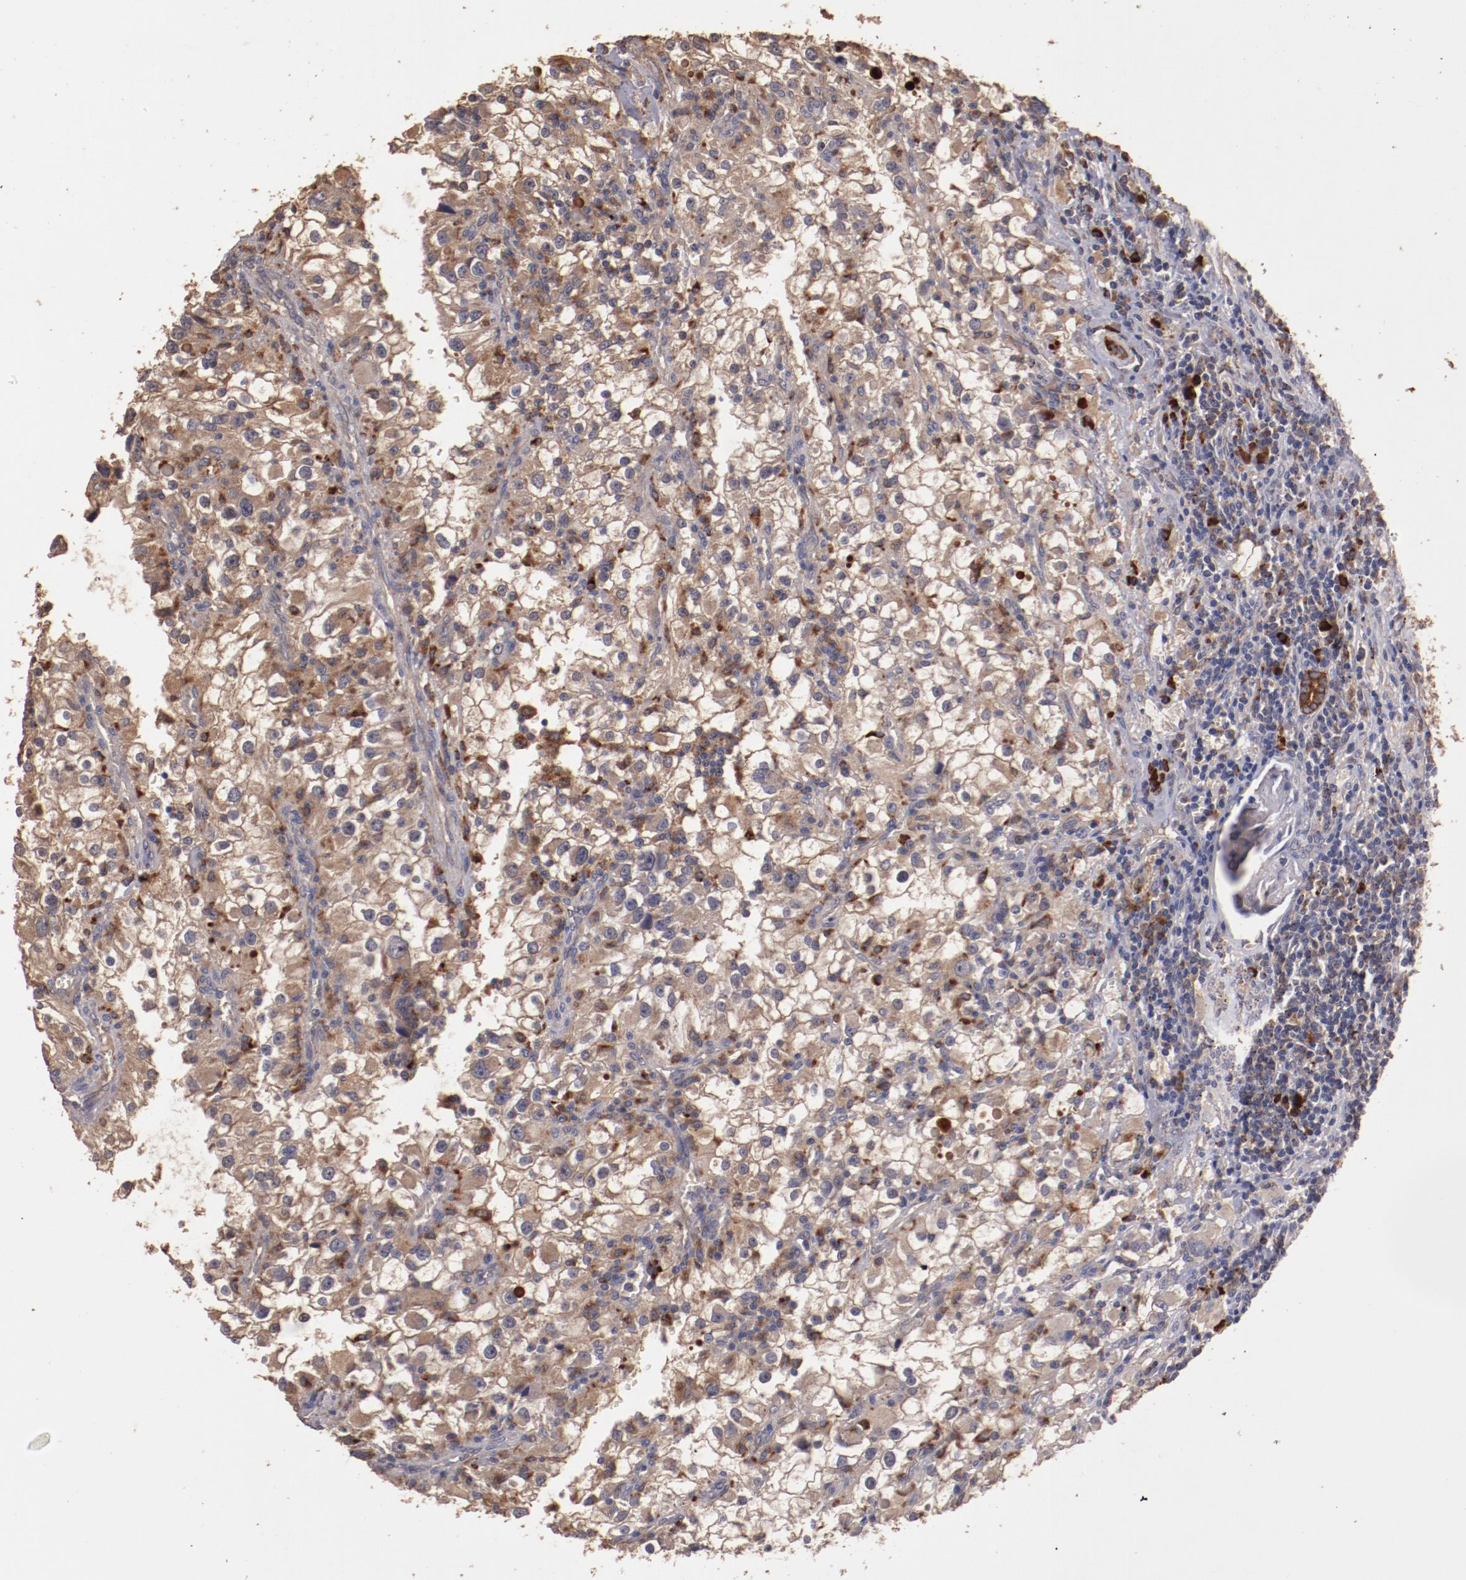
{"staining": {"intensity": "moderate", "quantity": ">75%", "location": "cytoplasmic/membranous"}, "tissue": "renal cancer", "cell_type": "Tumor cells", "image_type": "cancer", "snomed": [{"axis": "morphology", "description": "Adenocarcinoma, NOS"}, {"axis": "topography", "description": "Kidney"}], "caption": "This photomicrograph demonstrates adenocarcinoma (renal) stained with IHC to label a protein in brown. The cytoplasmic/membranous of tumor cells show moderate positivity for the protein. Nuclei are counter-stained blue.", "gene": "SRRD", "patient": {"sex": "female", "age": 52}}